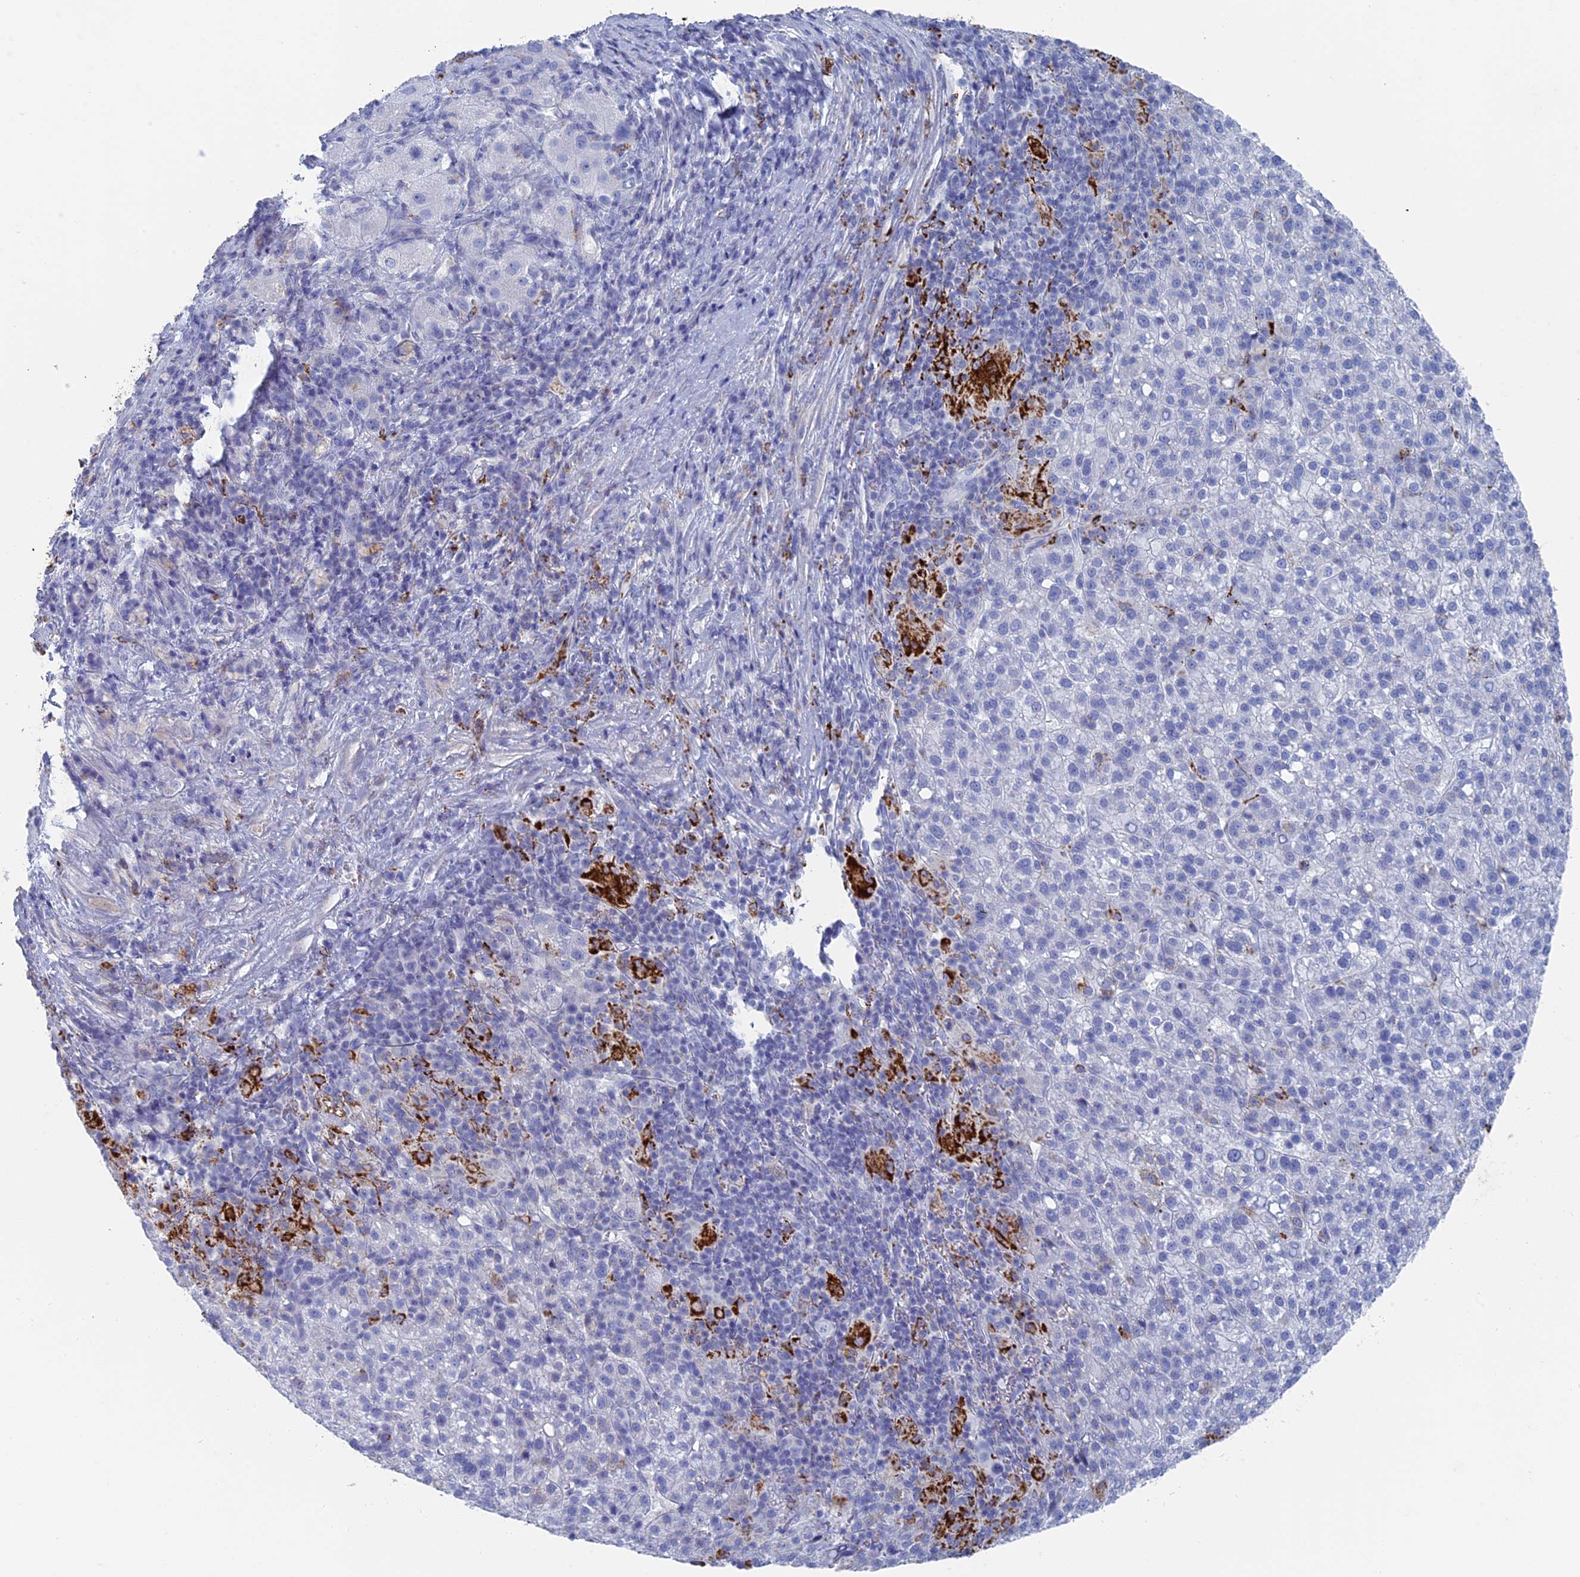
{"staining": {"intensity": "negative", "quantity": "none", "location": "none"}, "tissue": "liver cancer", "cell_type": "Tumor cells", "image_type": "cancer", "snomed": [{"axis": "morphology", "description": "Carcinoma, Hepatocellular, NOS"}, {"axis": "topography", "description": "Liver"}], "caption": "The histopathology image demonstrates no staining of tumor cells in liver hepatocellular carcinoma.", "gene": "ALMS1", "patient": {"sex": "female", "age": 58}}